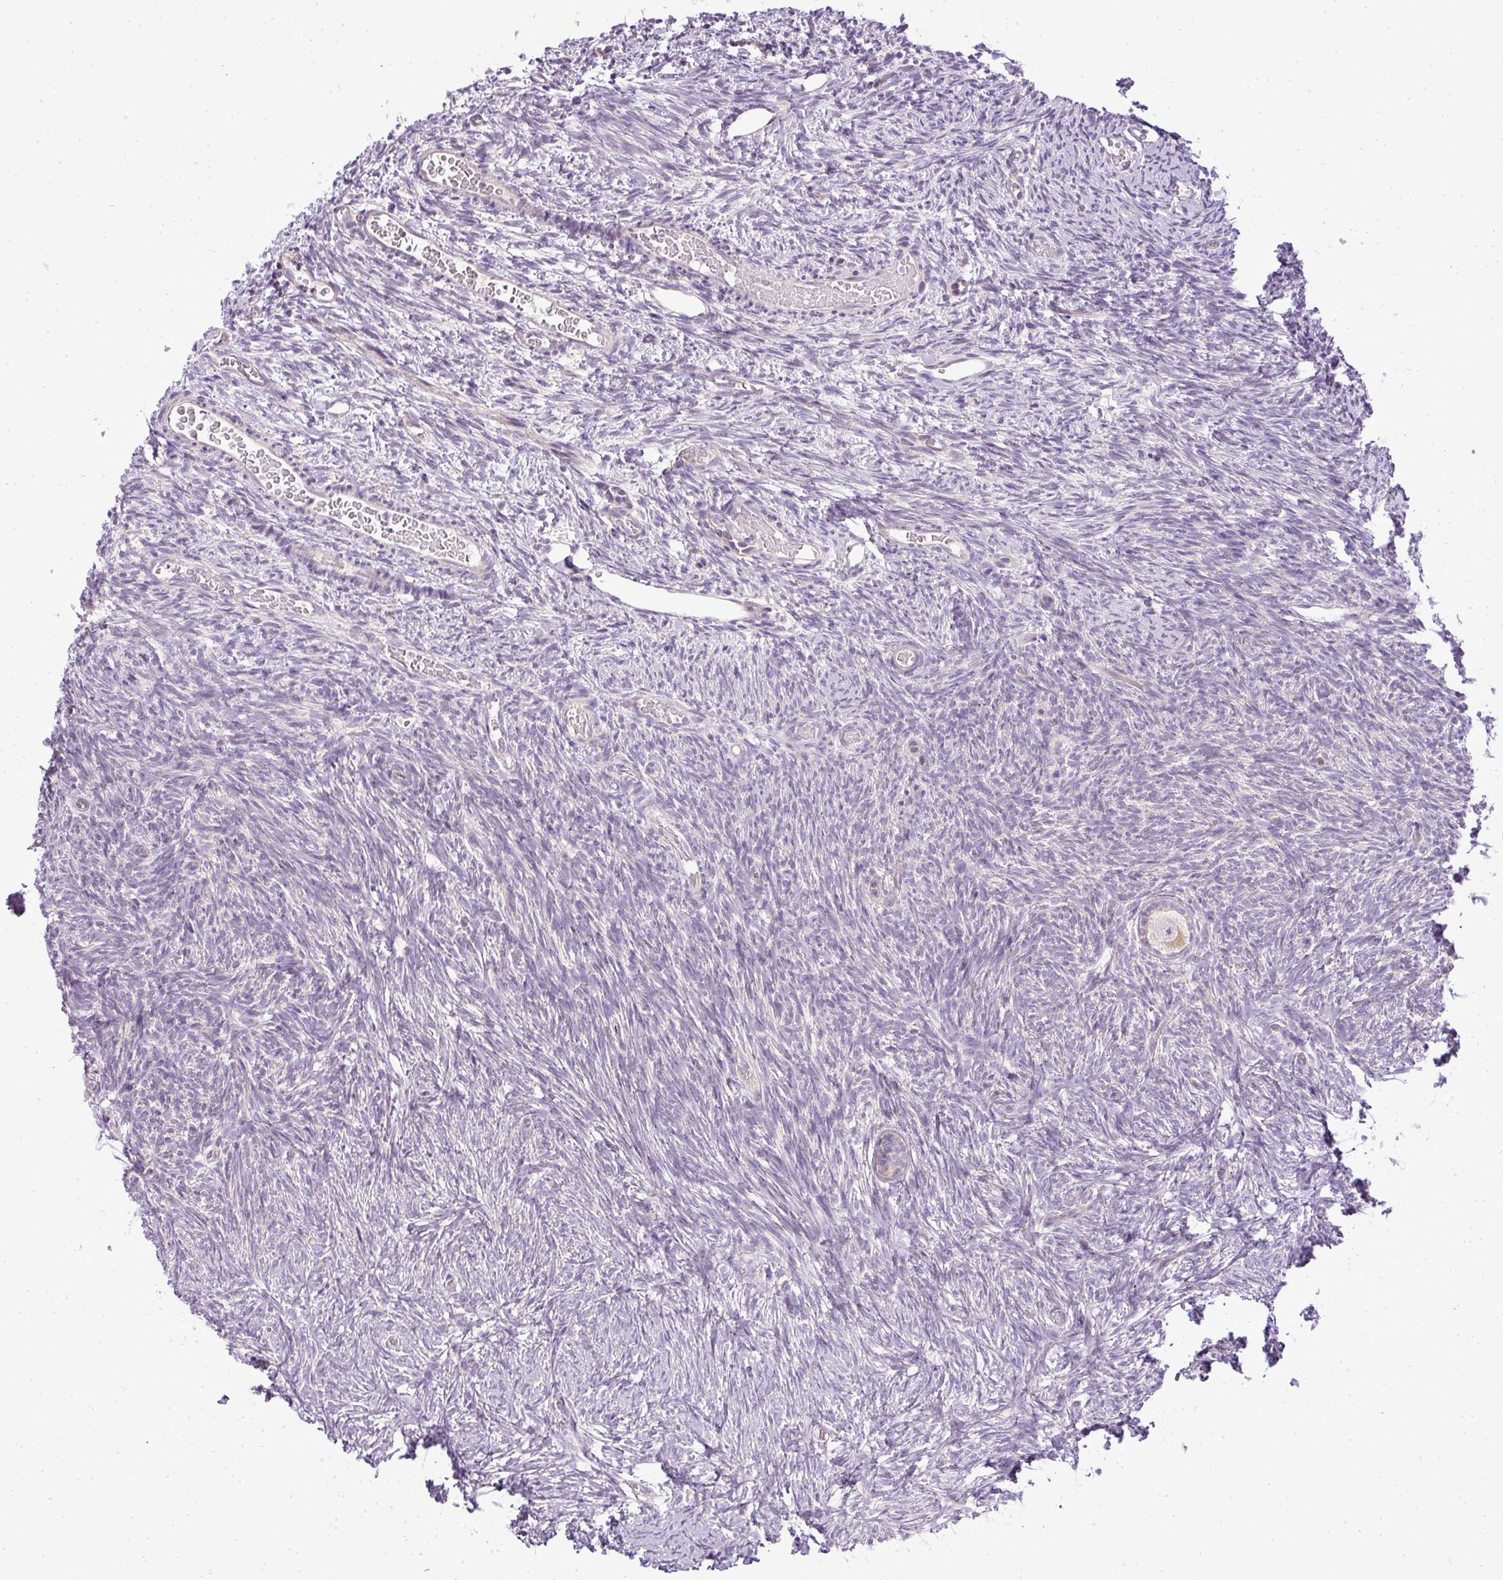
{"staining": {"intensity": "weak", "quantity": ">75%", "location": "cytoplasmic/membranous"}, "tissue": "ovary", "cell_type": "Follicle cells", "image_type": "normal", "snomed": [{"axis": "morphology", "description": "Normal tissue, NOS"}, {"axis": "topography", "description": "Ovary"}], "caption": "The photomicrograph shows immunohistochemical staining of benign ovary. There is weak cytoplasmic/membranous expression is appreciated in about >75% of follicle cells.", "gene": "ZDHHC1", "patient": {"sex": "female", "age": 39}}